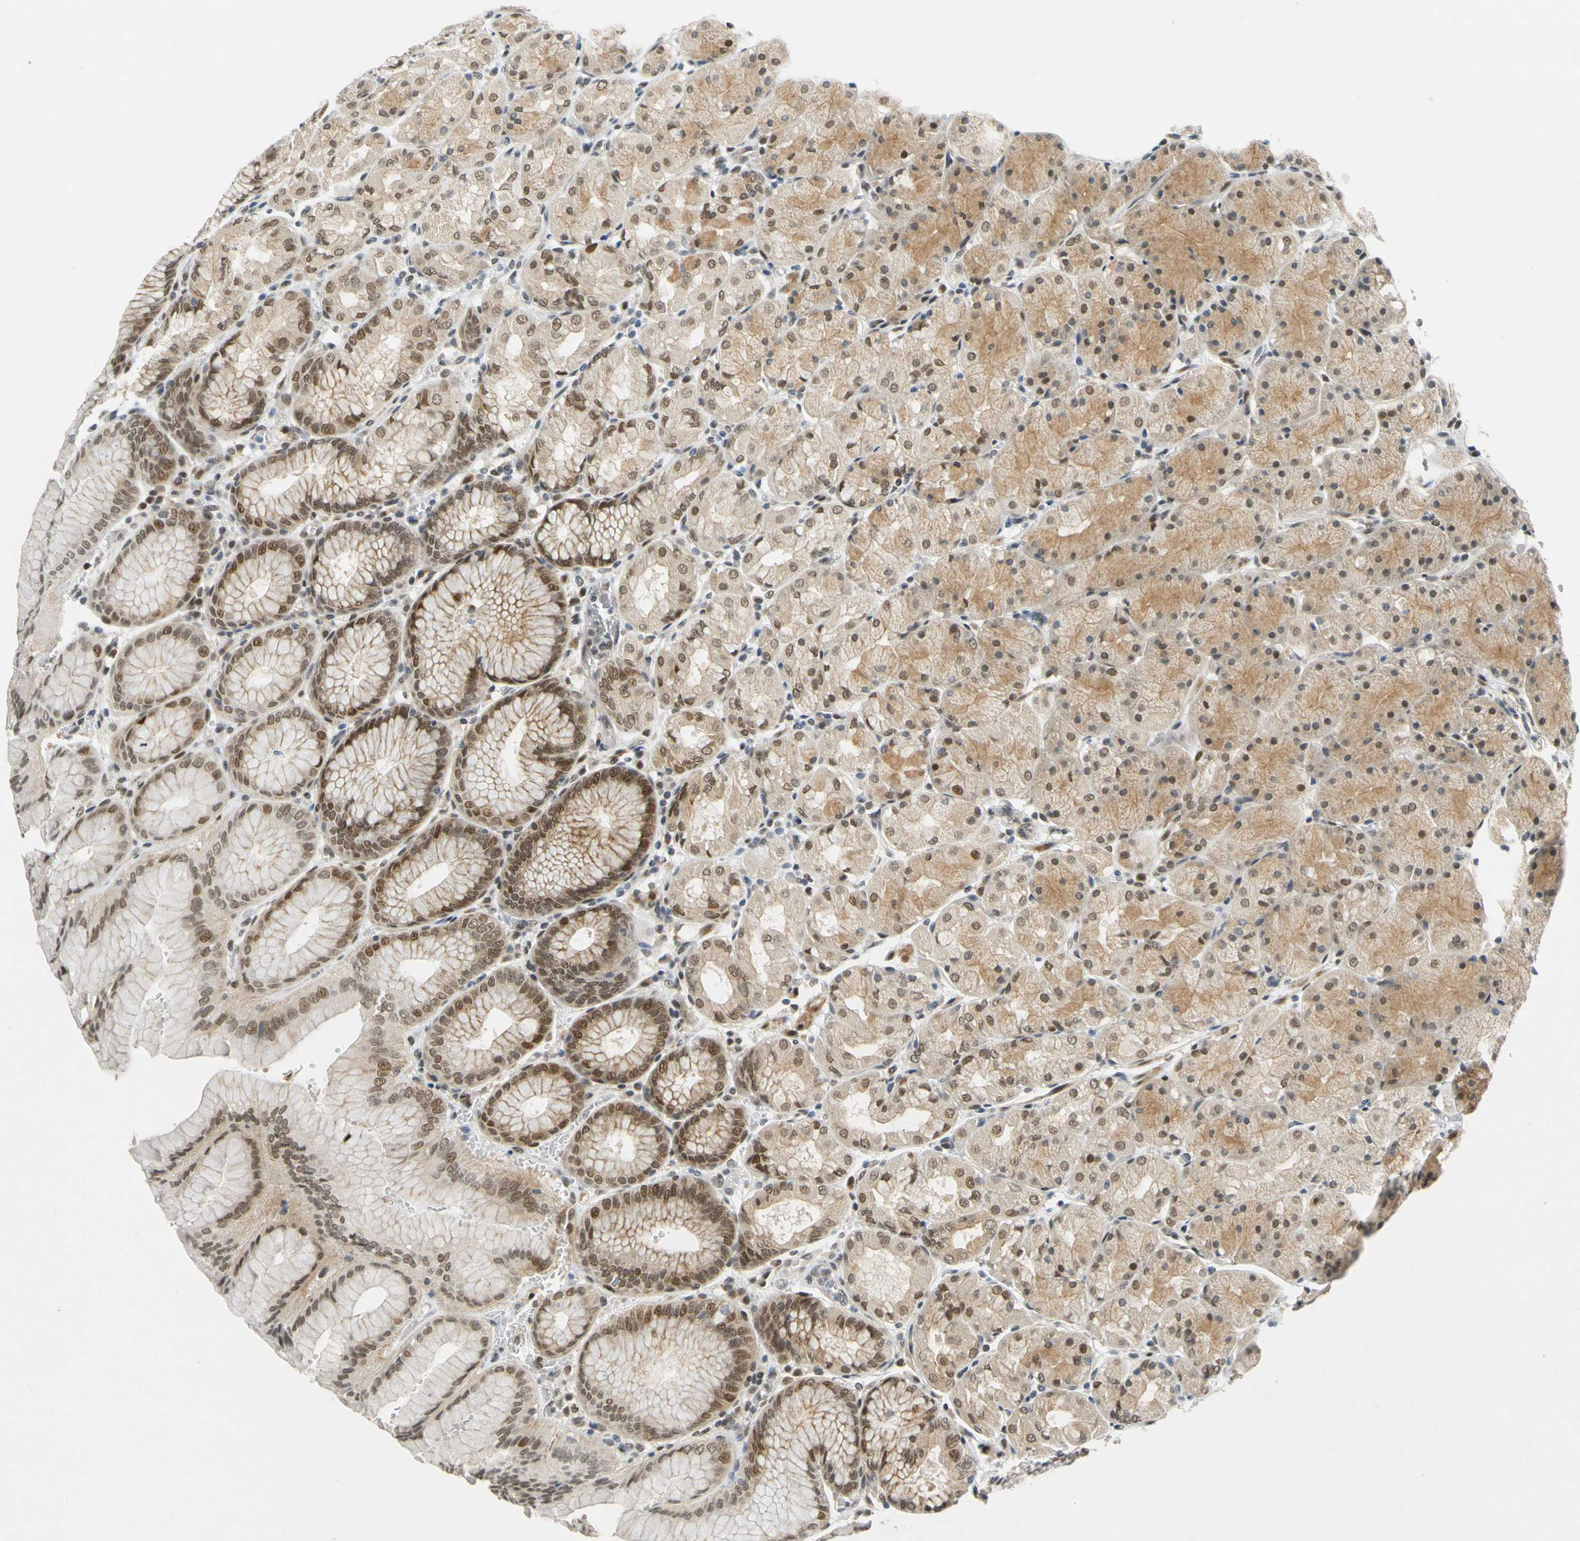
{"staining": {"intensity": "moderate", "quantity": ">75%", "location": "cytoplasmic/membranous,nuclear"}, "tissue": "stomach", "cell_type": "Glandular cells", "image_type": "normal", "snomed": [{"axis": "morphology", "description": "Normal tissue, NOS"}, {"axis": "topography", "description": "Stomach, upper"}, {"axis": "topography", "description": "Stomach"}], "caption": "Stomach stained for a protein (brown) reveals moderate cytoplasmic/membranous,nuclear positive expression in approximately >75% of glandular cells.", "gene": "POGZ", "patient": {"sex": "male", "age": 76}}